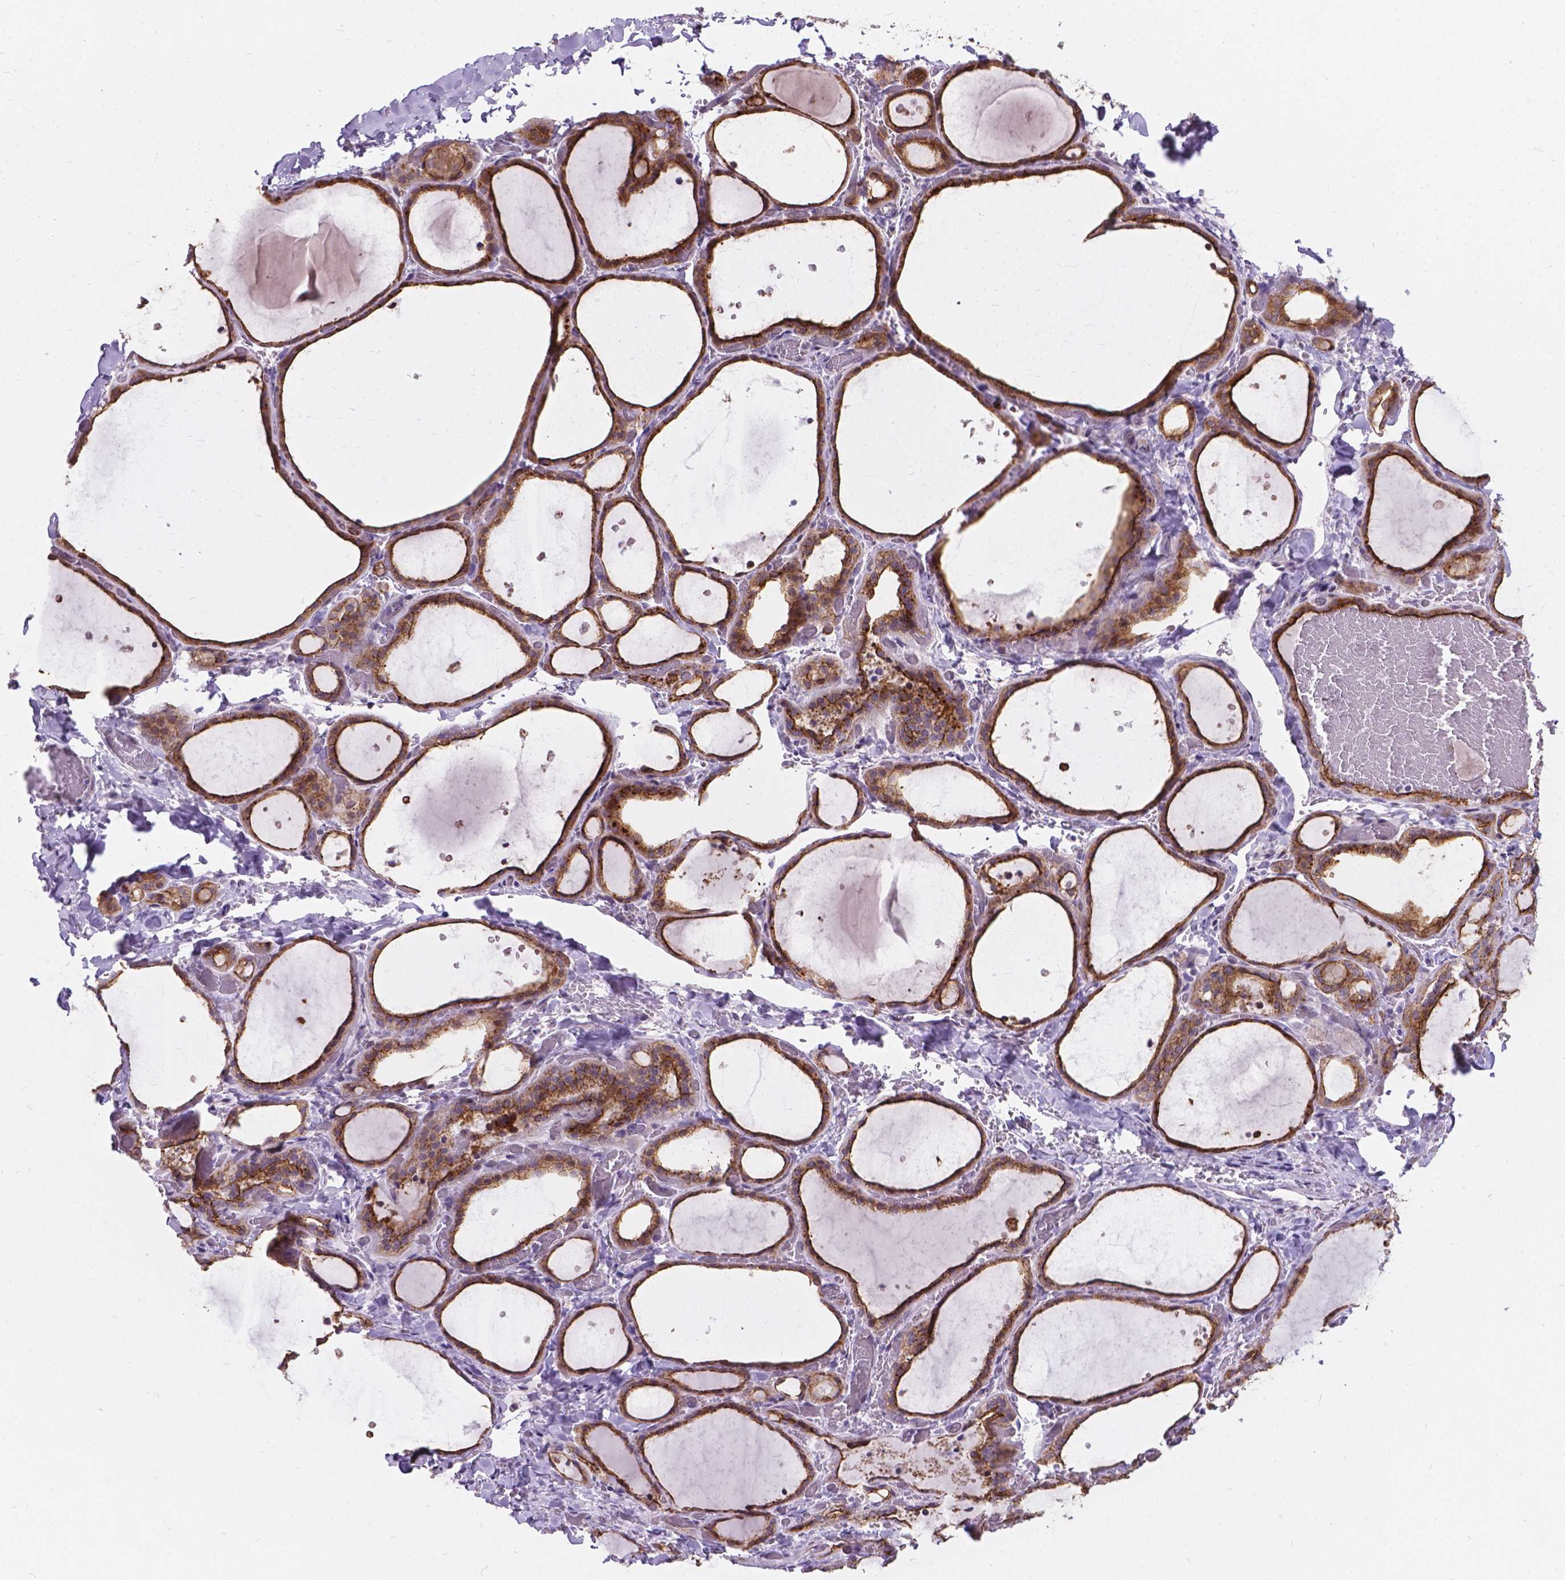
{"staining": {"intensity": "moderate", "quantity": "25%-75%", "location": "cytoplasmic/membranous"}, "tissue": "thyroid gland", "cell_type": "Glandular cells", "image_type": "normal", "snomed": [{"axis": "morphology", "description": "Normal tissue, NOS"}, {"axis": "topography", "description": "Thyroid gland"}], "caption": "Thyroid gland stained with DAB (3,3'-diaminobenzidine) immunohistochemistry reveals medium levels of moderate cytoplasmic/membranous staining in approximately 25%-75% of glandular cells. Using DAB (3,3'-diaminobenzidine) (brown) and hematoxylin (blue) stains, captured at high magnification using brightfield microscopy.", "gene": "MYH14", "patient": {"sex": "female", "age": 36}}